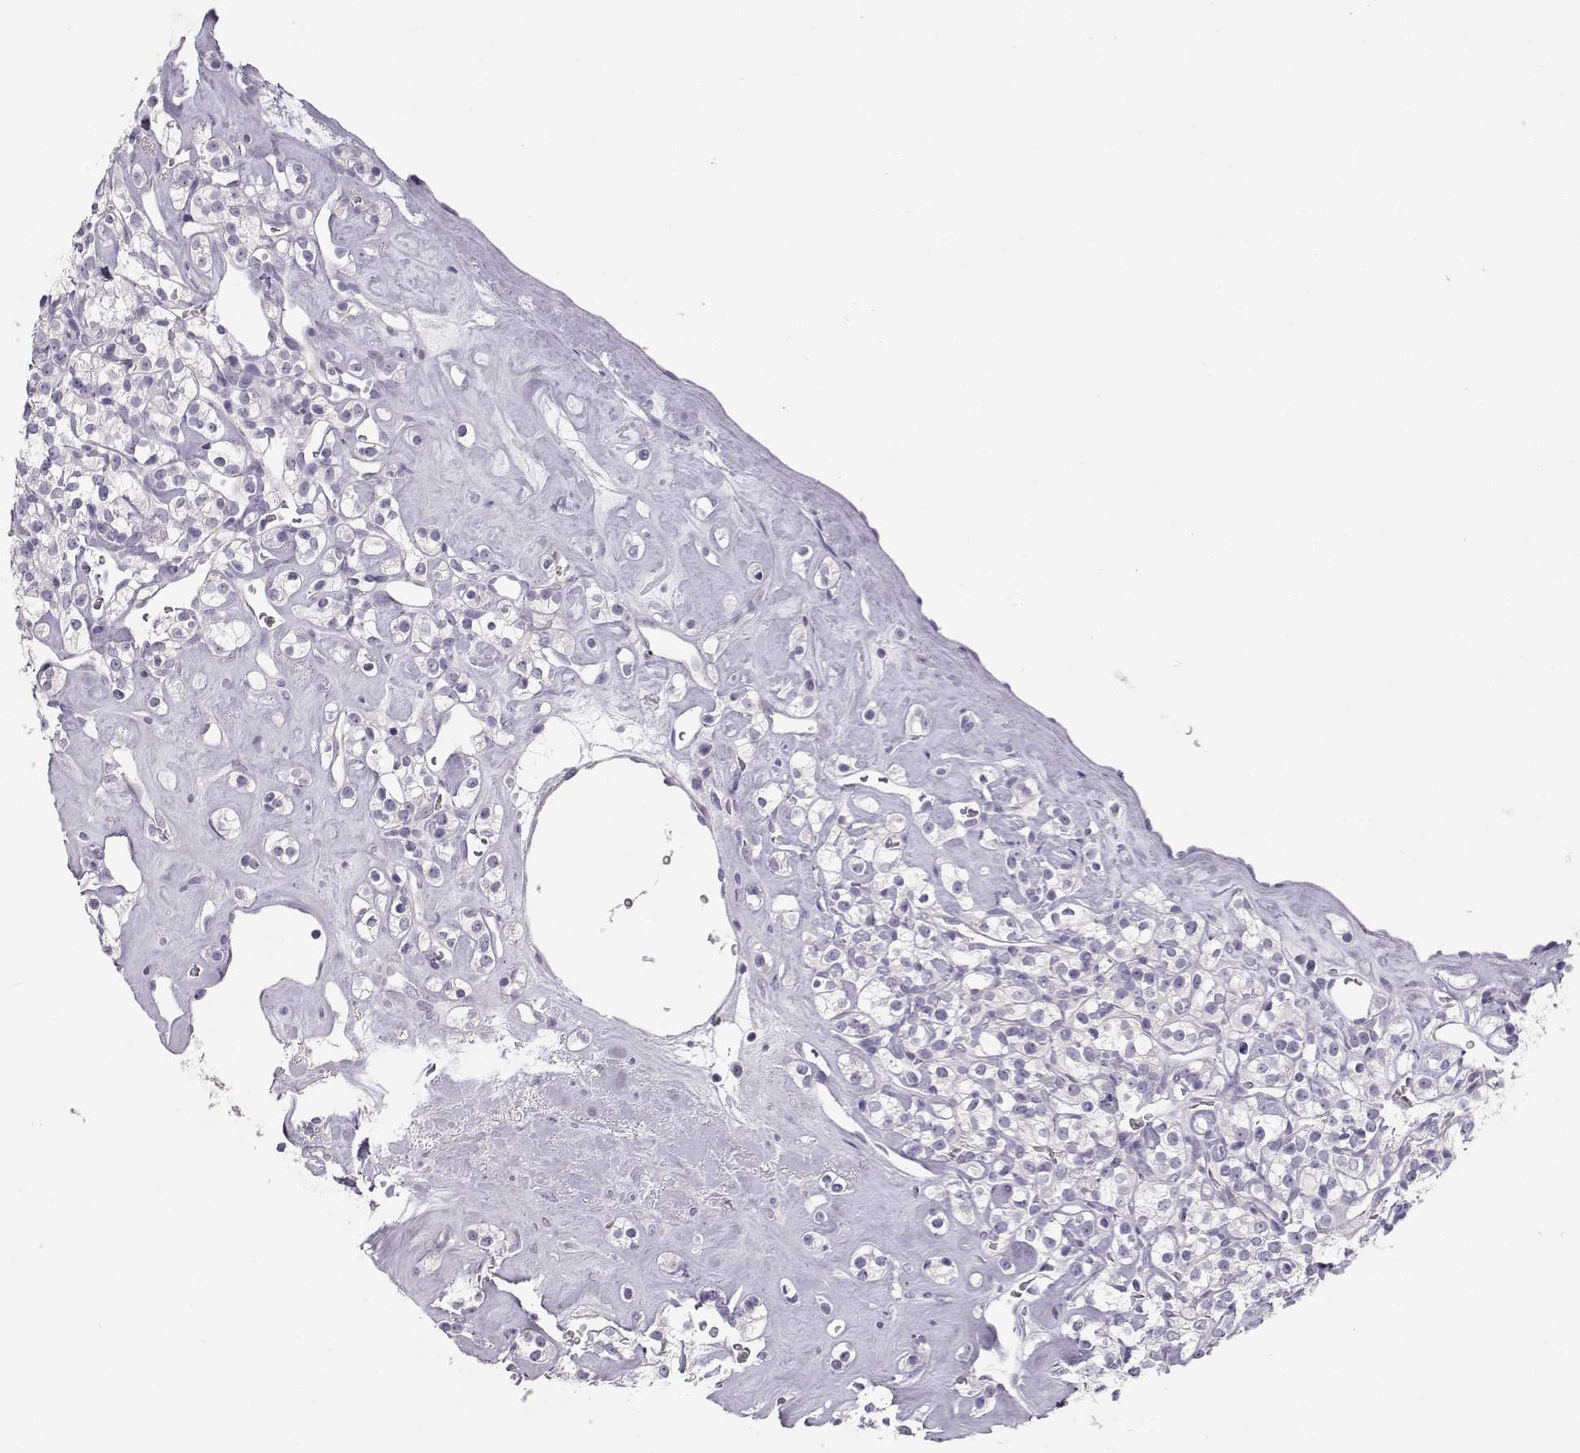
{"staining": {"intensity": "negative", "quantity": "none", "location": "none"}, "tissue": "renal cancer", "cell_type": "Tumor cells", "image_type": "cancer", "snomed": [{"axis": "morphology", "description": "Adenocarcinoma, NOS"}, {"axis": "topography", "description": "Kidney"}], "caption": "Tumor cells are negative for protein expression in human renal cancer.", "gene": "NUTM1", "patient": {"sex": "male", "age": 77}}